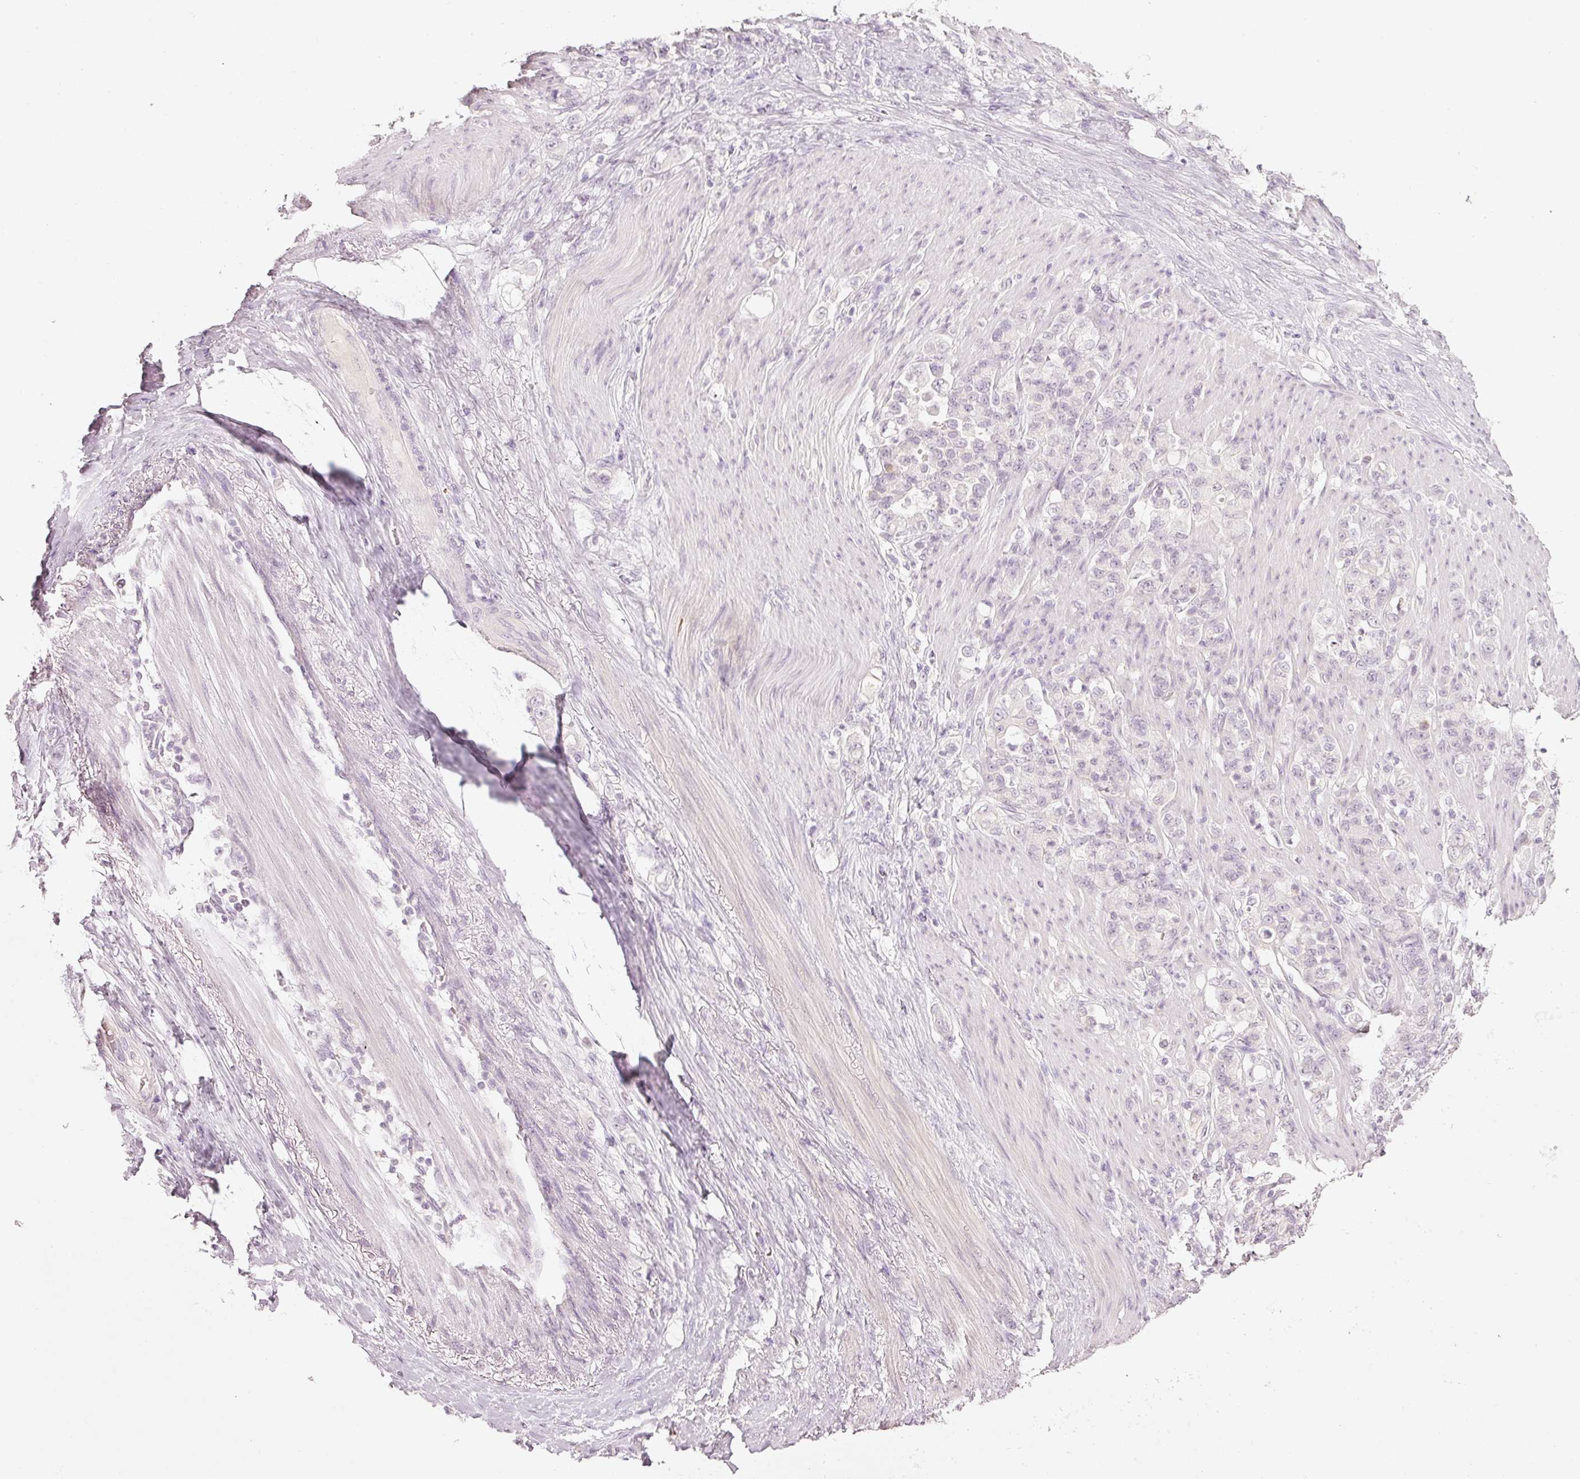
{"staining": {"intensity": "negative", "quantity": "none", "location": "none"}, "tissue": "stomach cancer", "cell_type": "Tumor cells", "image_type": "cancer", "snomed": [{"axis": "morphology", "description": "Normal tissue, NOS"}, {"axis": "morphology", "description": "Adenocarcinoma, NOS"}, {"axis": "topography", "description": "Stomach"}], "caption": "This is a photomicrograph of immunohistochemistry (IHC) staining of stomach cancer, which shows no positivity in tumor cells.", "gene": "STEAP1", "patient": {"sex": "female", "age": 79}}